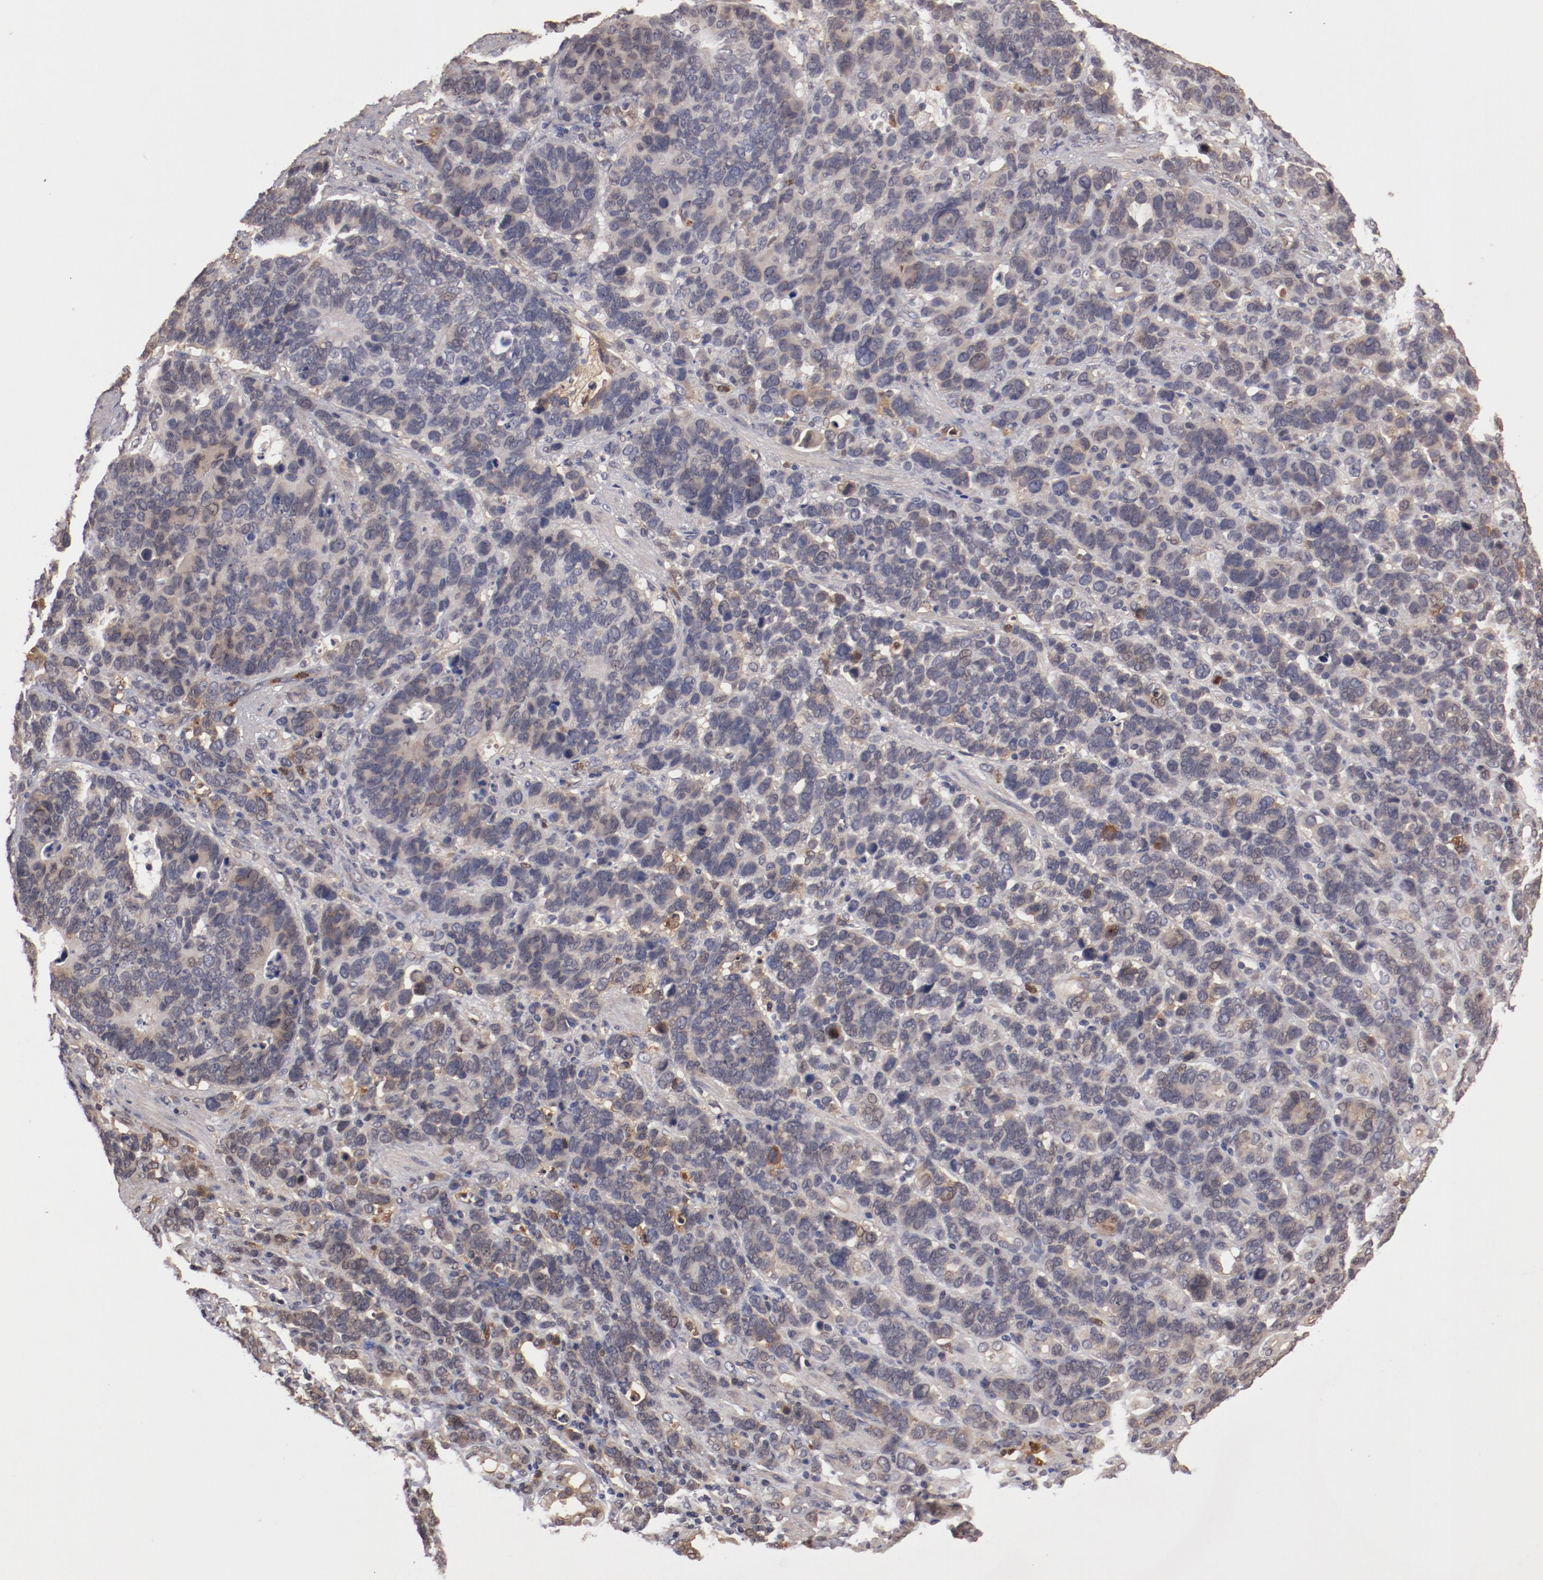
{"staining": {"intensity": "weak", "quantity": ">75%", "location": "cytoplasmic/membranous"}, "tissue": "stomach cancer", "cell_type": "Tumor cells", "image_type": "cancer", "snomed": [{"axis": "morphology", "description": "Adenocarcinoma, NOS"}, {"axis": "topography", "description": "Stomach, upper"}], "caption": "Weak cytoplasmic/membranous staining is seen in approximately >75% of tumor cells in stomach cancer. Nuclei are stained in blue.", "gene": "SERPINA7", "patient": {"sex": "male", "age": 71}}